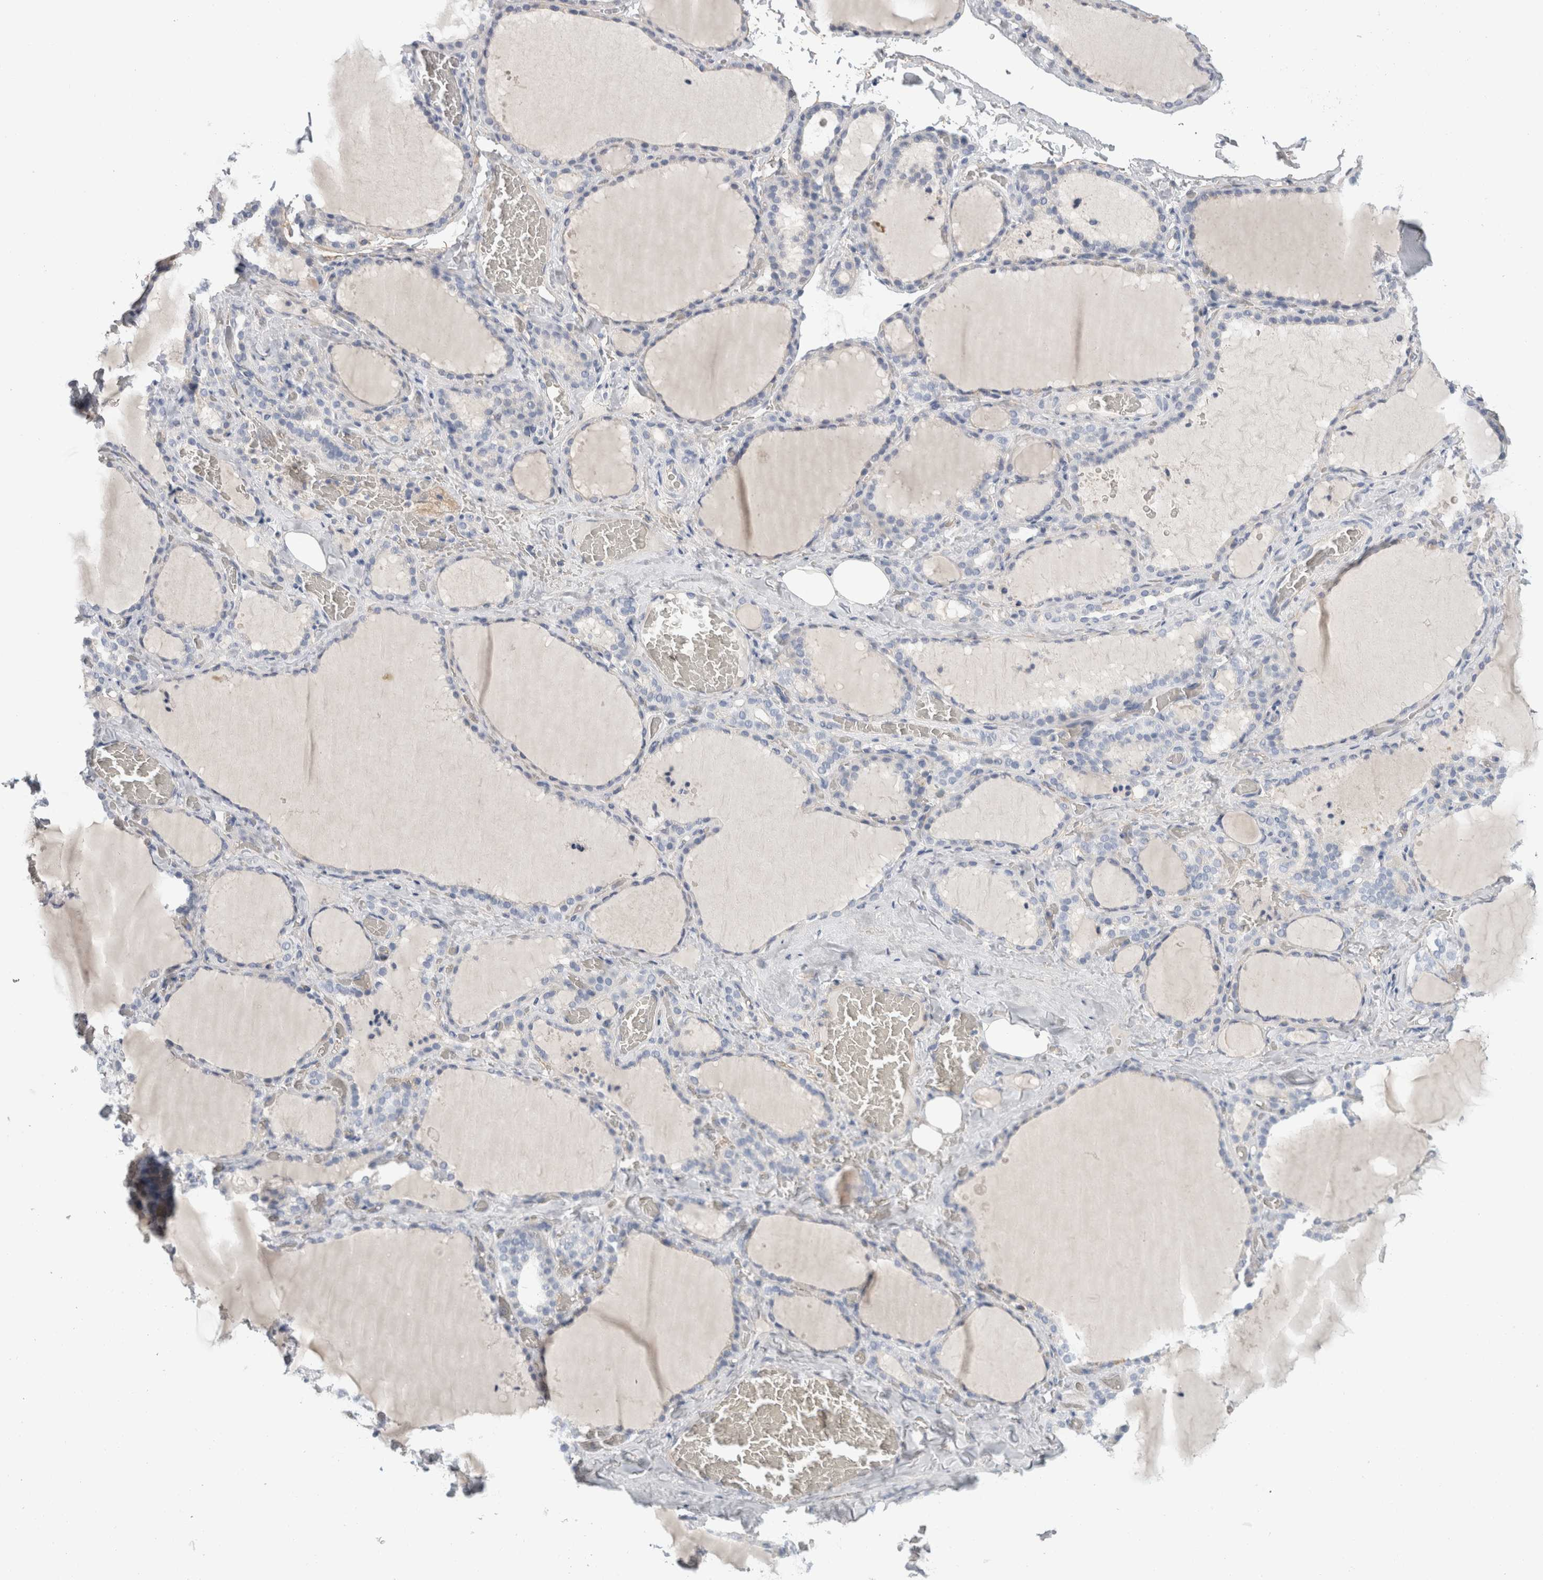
{"staining": {"intensity": "negative", "quantity": "none", "location": "none"}, "tissue": "thyroid gland", "cell_type": "Glandular cells", "image_type": "normal", "snomed": [{"axis": "morphology", "description": "Normal tissue, NOS"}, {"axis": "topography", "description": "Thyroid gland"}], "caption": "The histopathology image exhibits no significant expression in glandular cells of thyroid gland.", "gene": "CD55", "patient": {"sex": "female", "age": 22}}